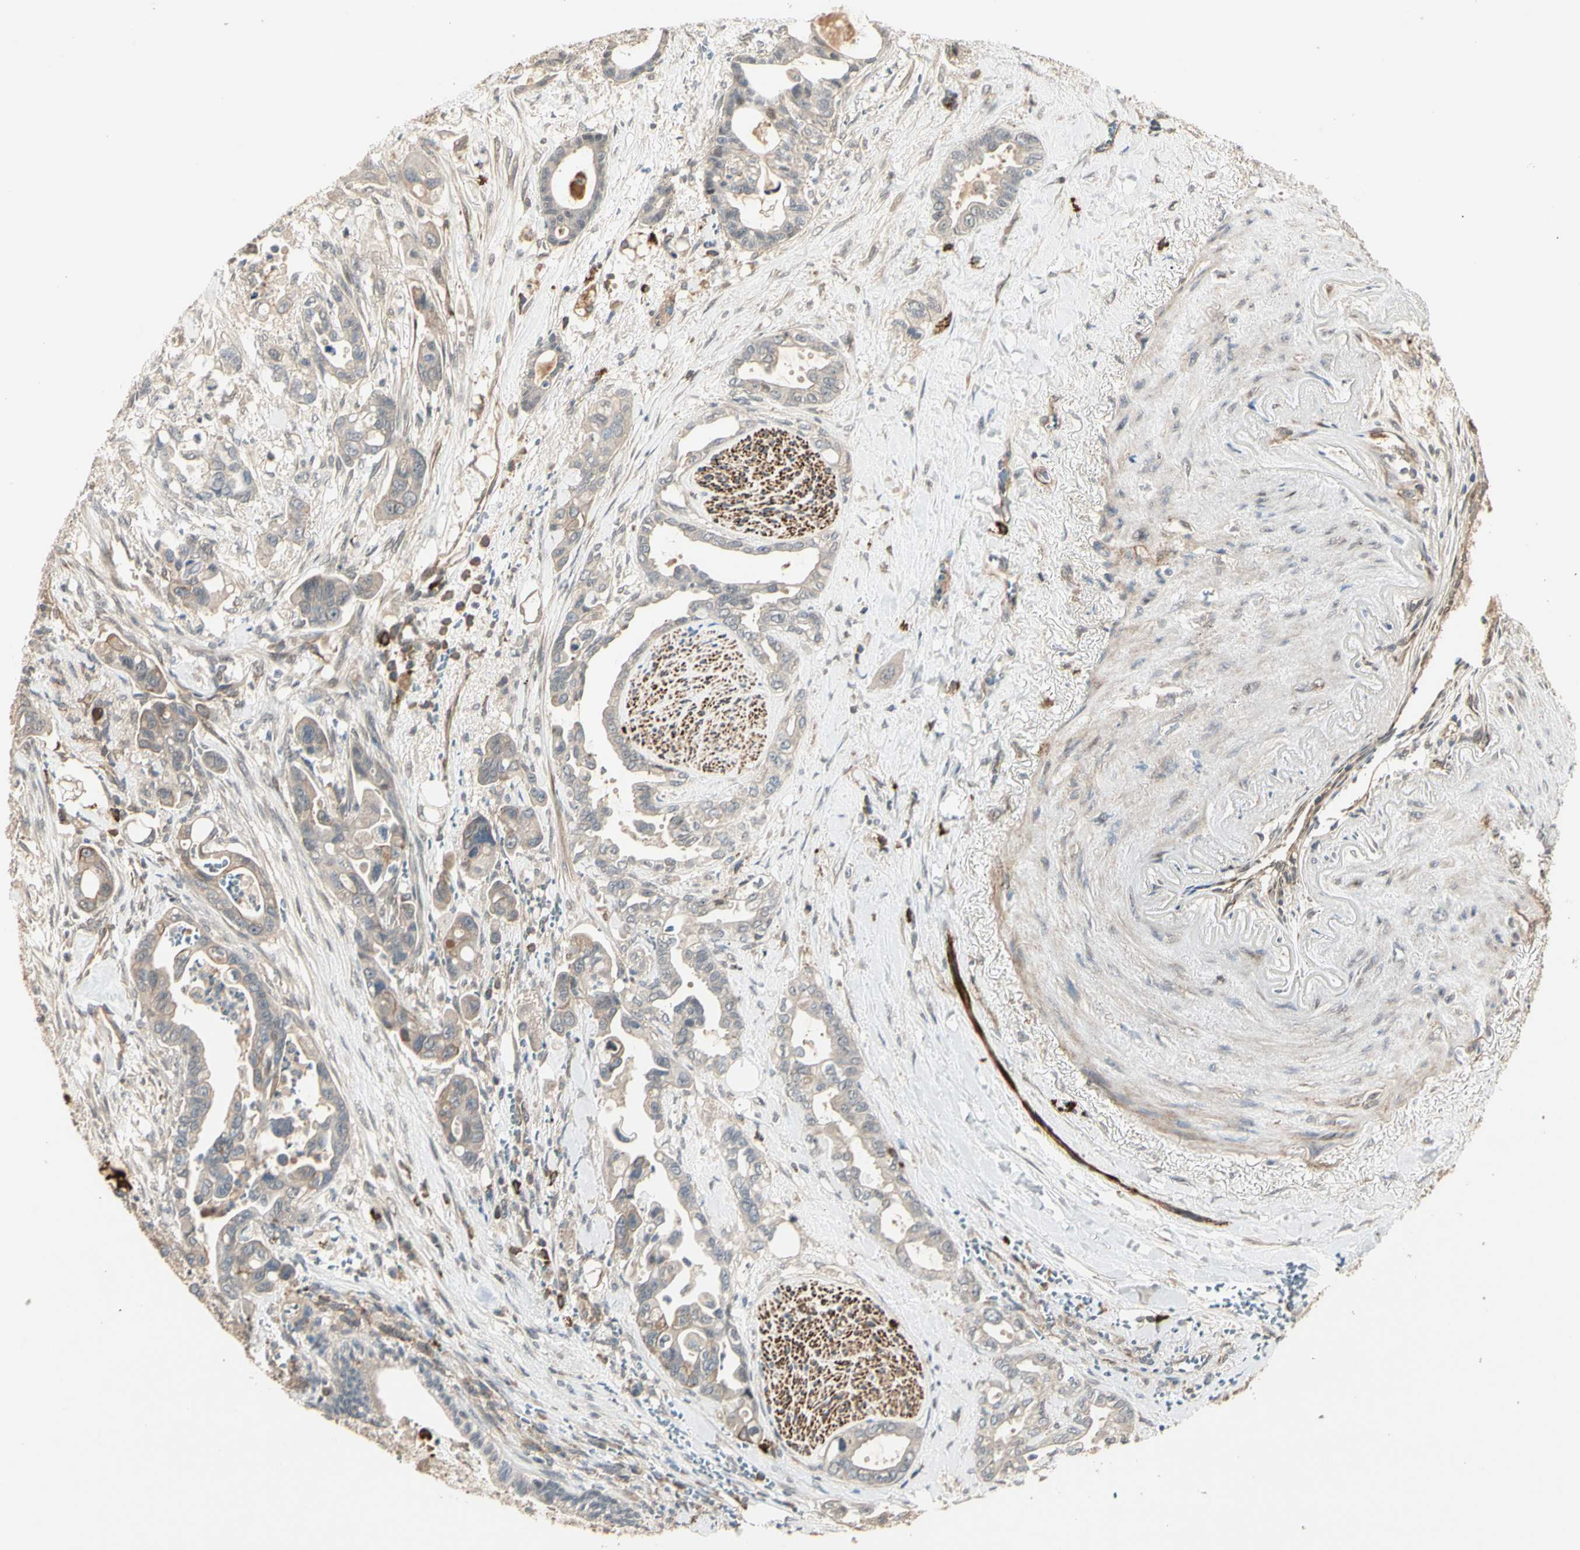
{"staining": {"intensity": "weak", "quantity": "25%-75%", "location": "cytoplasmic/membranous"}, "tissue": "pancreatic cancer", "cell_type": "Tumor cells", "image_type": "cancer", "snomed": [{"axis": "morphology", "description": "Adenocarcinoma, NOS"}, {"axis": "topography", "description": "Pancreas"}], "caption": "Immunohistochemical staining of adenocarcinoma (pancreatic) demonstrates weak cytoplasmic/membranous protein expression in about 25%-75% of tumor cells.", "gene": "ATG4C", "patient": {"sex": "male", "age": 70}}